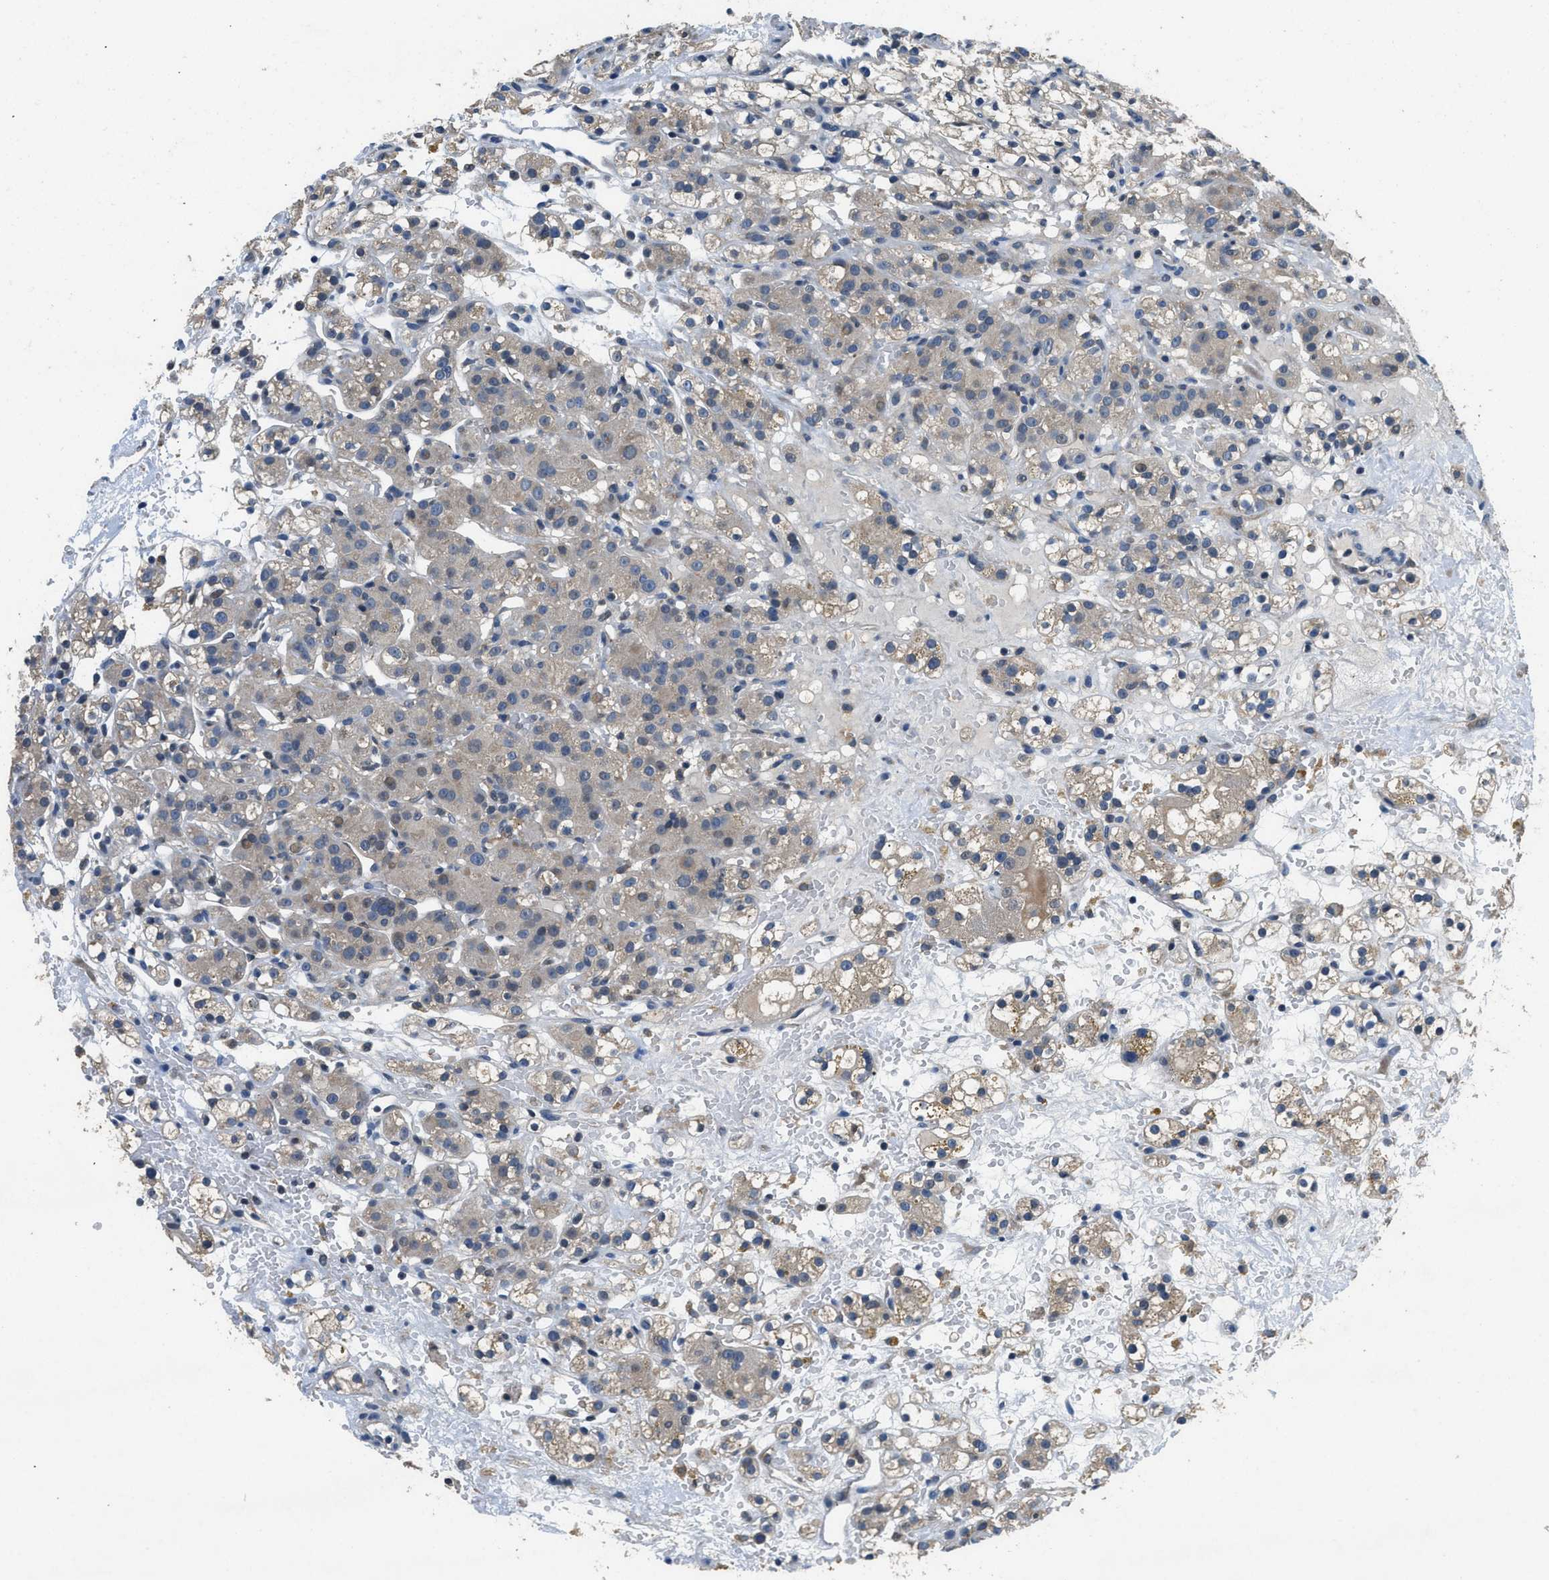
{"staining": {"intensity": "weak", "quantity": "25%-75%", "location": "cytoplasmic/membranous"}, "tissue": "renal cancer", "cell_type": "Tumor cells", "image_type": "cancer", "snomed": [{"axis": "morphology", "description": "Adenocarcinoma, NOS"}, {"axis": "topography", "description": "Kidney"}], "caption": "A low amount of weak cytoplasmic/membranous positivity is present in about 25%-75% of tumor cells in renal cancer (adenocarcinoma) tissue.", "gene": "SSH2", "patient": {"sex": "male", "age": 61}}